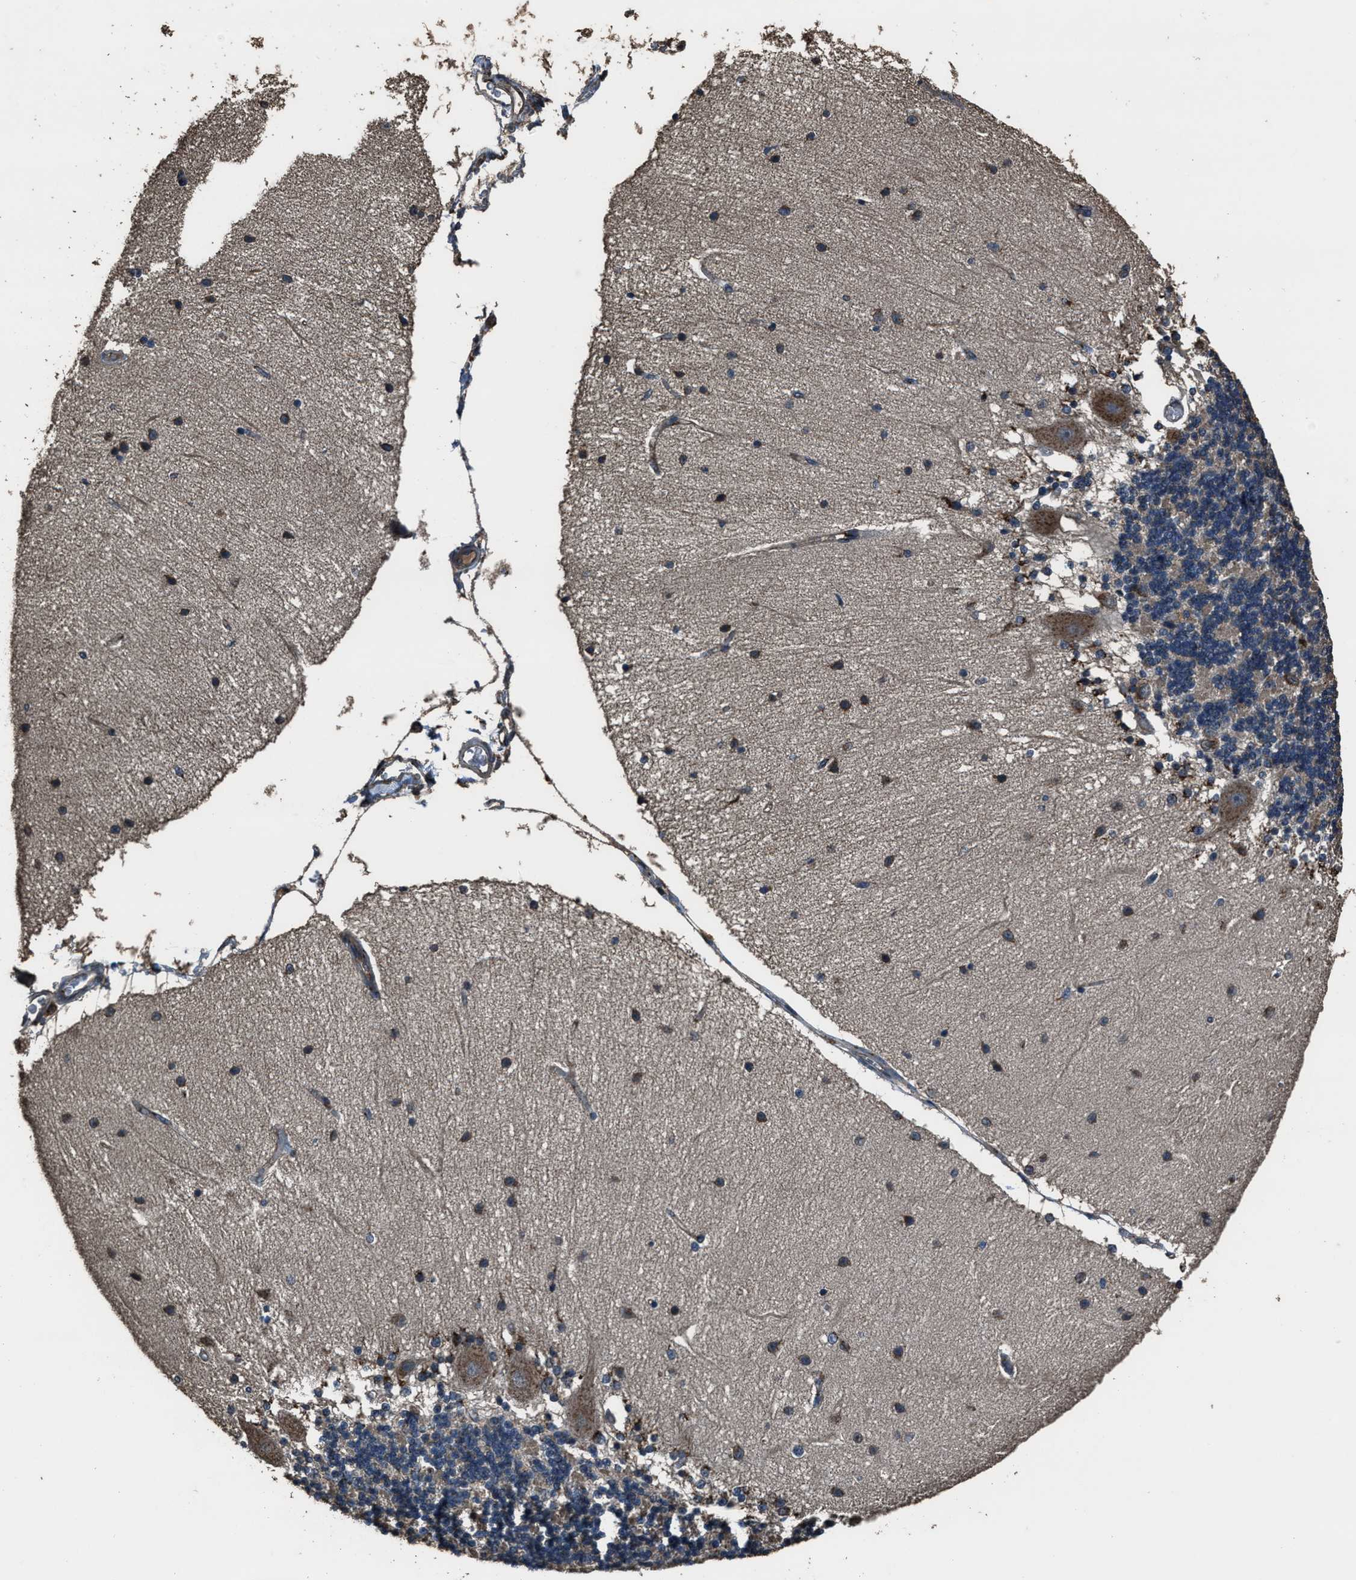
{"staining": {"intensity": "weak", "quantity": "25%-75%", "location": "cytoplasmic/membranous"}, "tissue": "cerebellum", "cell_type": "Cells in granular layer", "image_type": "normal", "snomed": [{"axis": "morphology", "description": "Normal tissue, NOS"}, {"axis": "topography", "description": "Cerebellum"}], "caption": "Normal cerebellum shows weak cytoplasmic/membranous expression in about 25%-75% of cells in granular layer Nuclei are stained in blue..", "gene": "SLC38A10", "patient": {"sex": "female", "age": 54}}